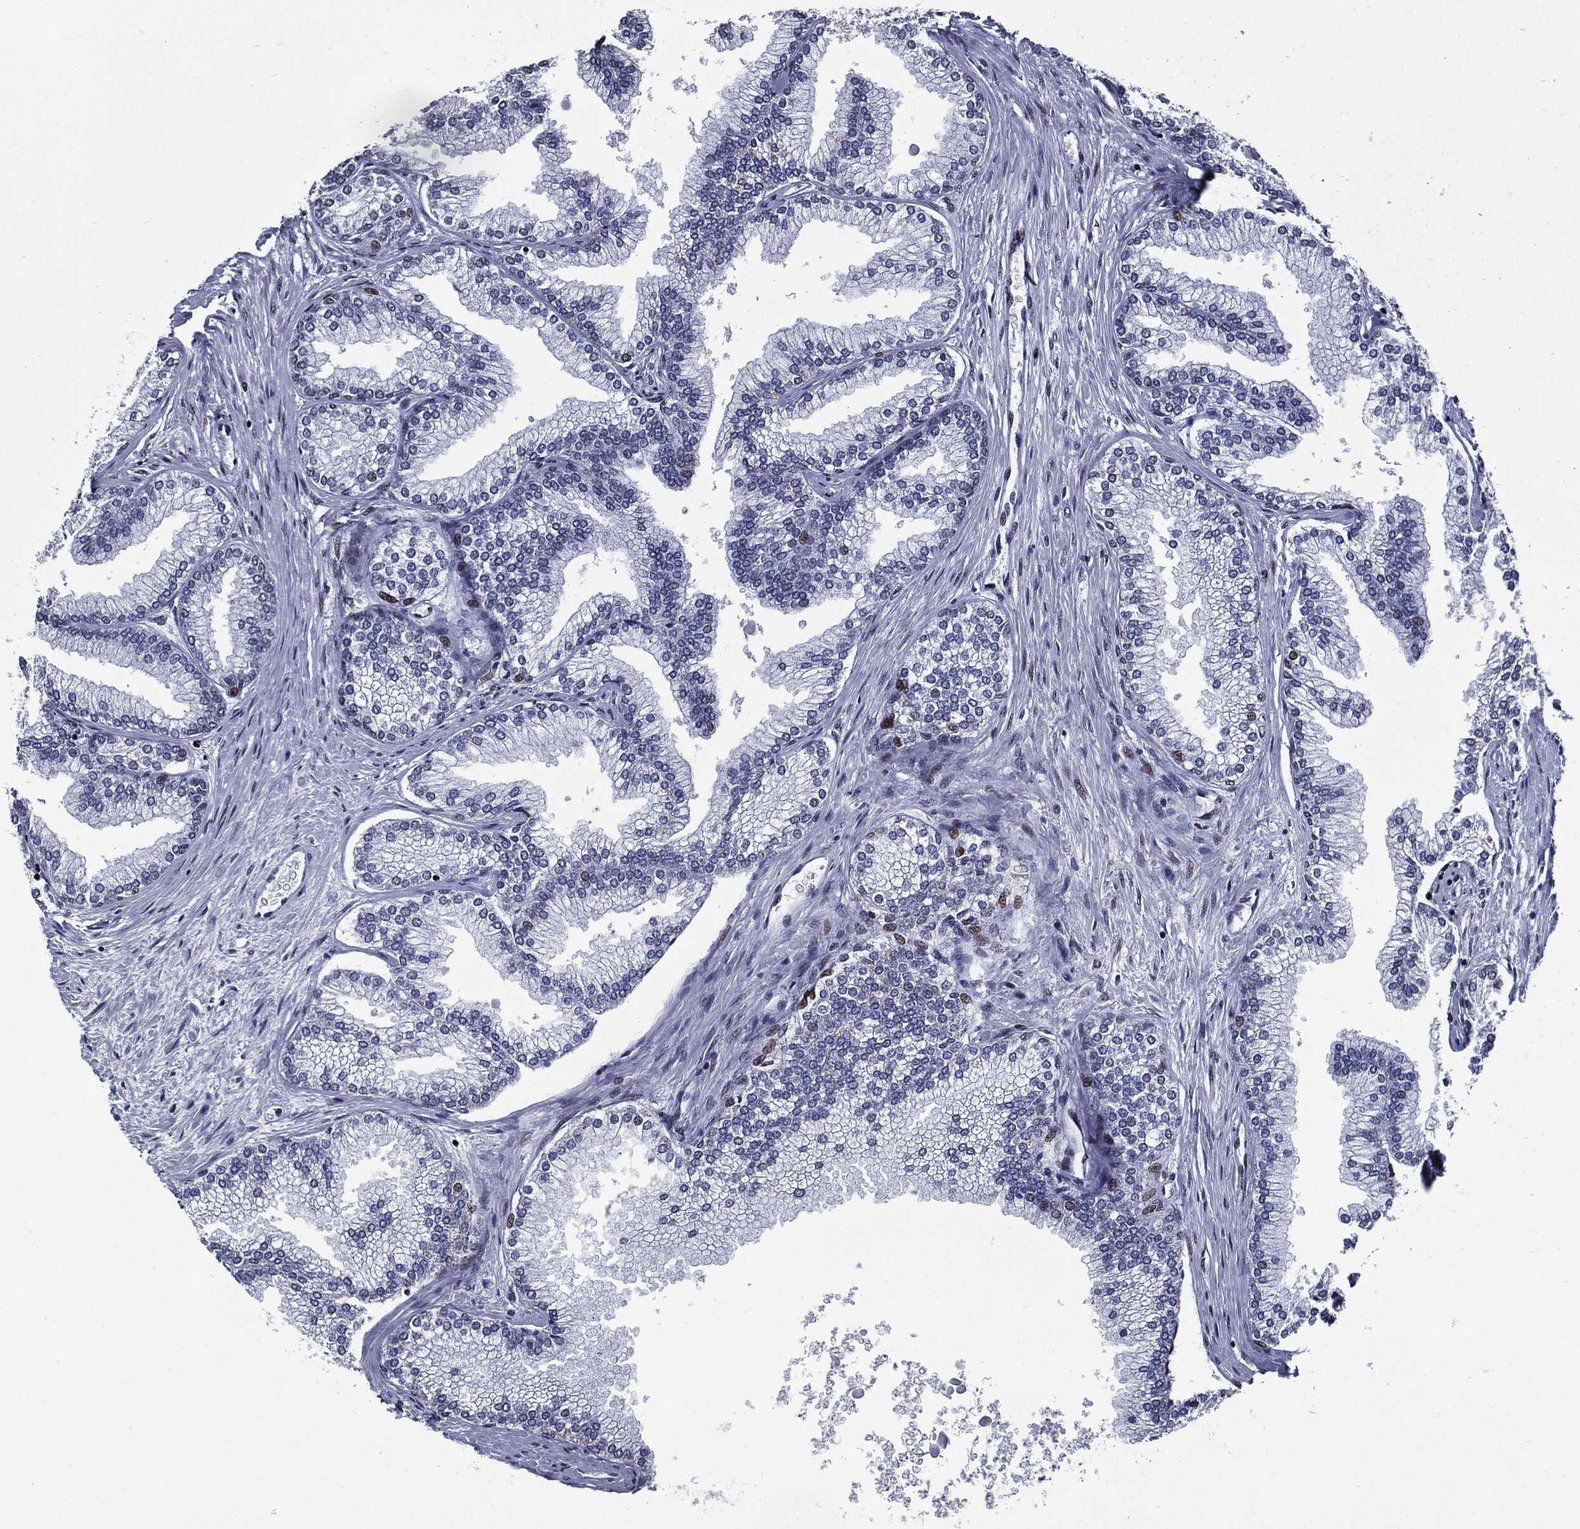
{"staining": {"intensity": "moderate", "quantity": "25%-75%", "location": "nuclear"}, "tissue": "prostate", "cell_type": "Glandular cells", "image_type": "normal", "snomed": [{"axis": "morphology", "description": "Normal tissue, NOS"}, {"axis": "topography", "description": "Prostate"}], "caption": "This is a photomicrograph of IHC staining of benign prostate, which shows moderate expression in the nuclear of glandular cells.", "gene": "ZFP91", "patient": {"sex": "male", "age": 72}}